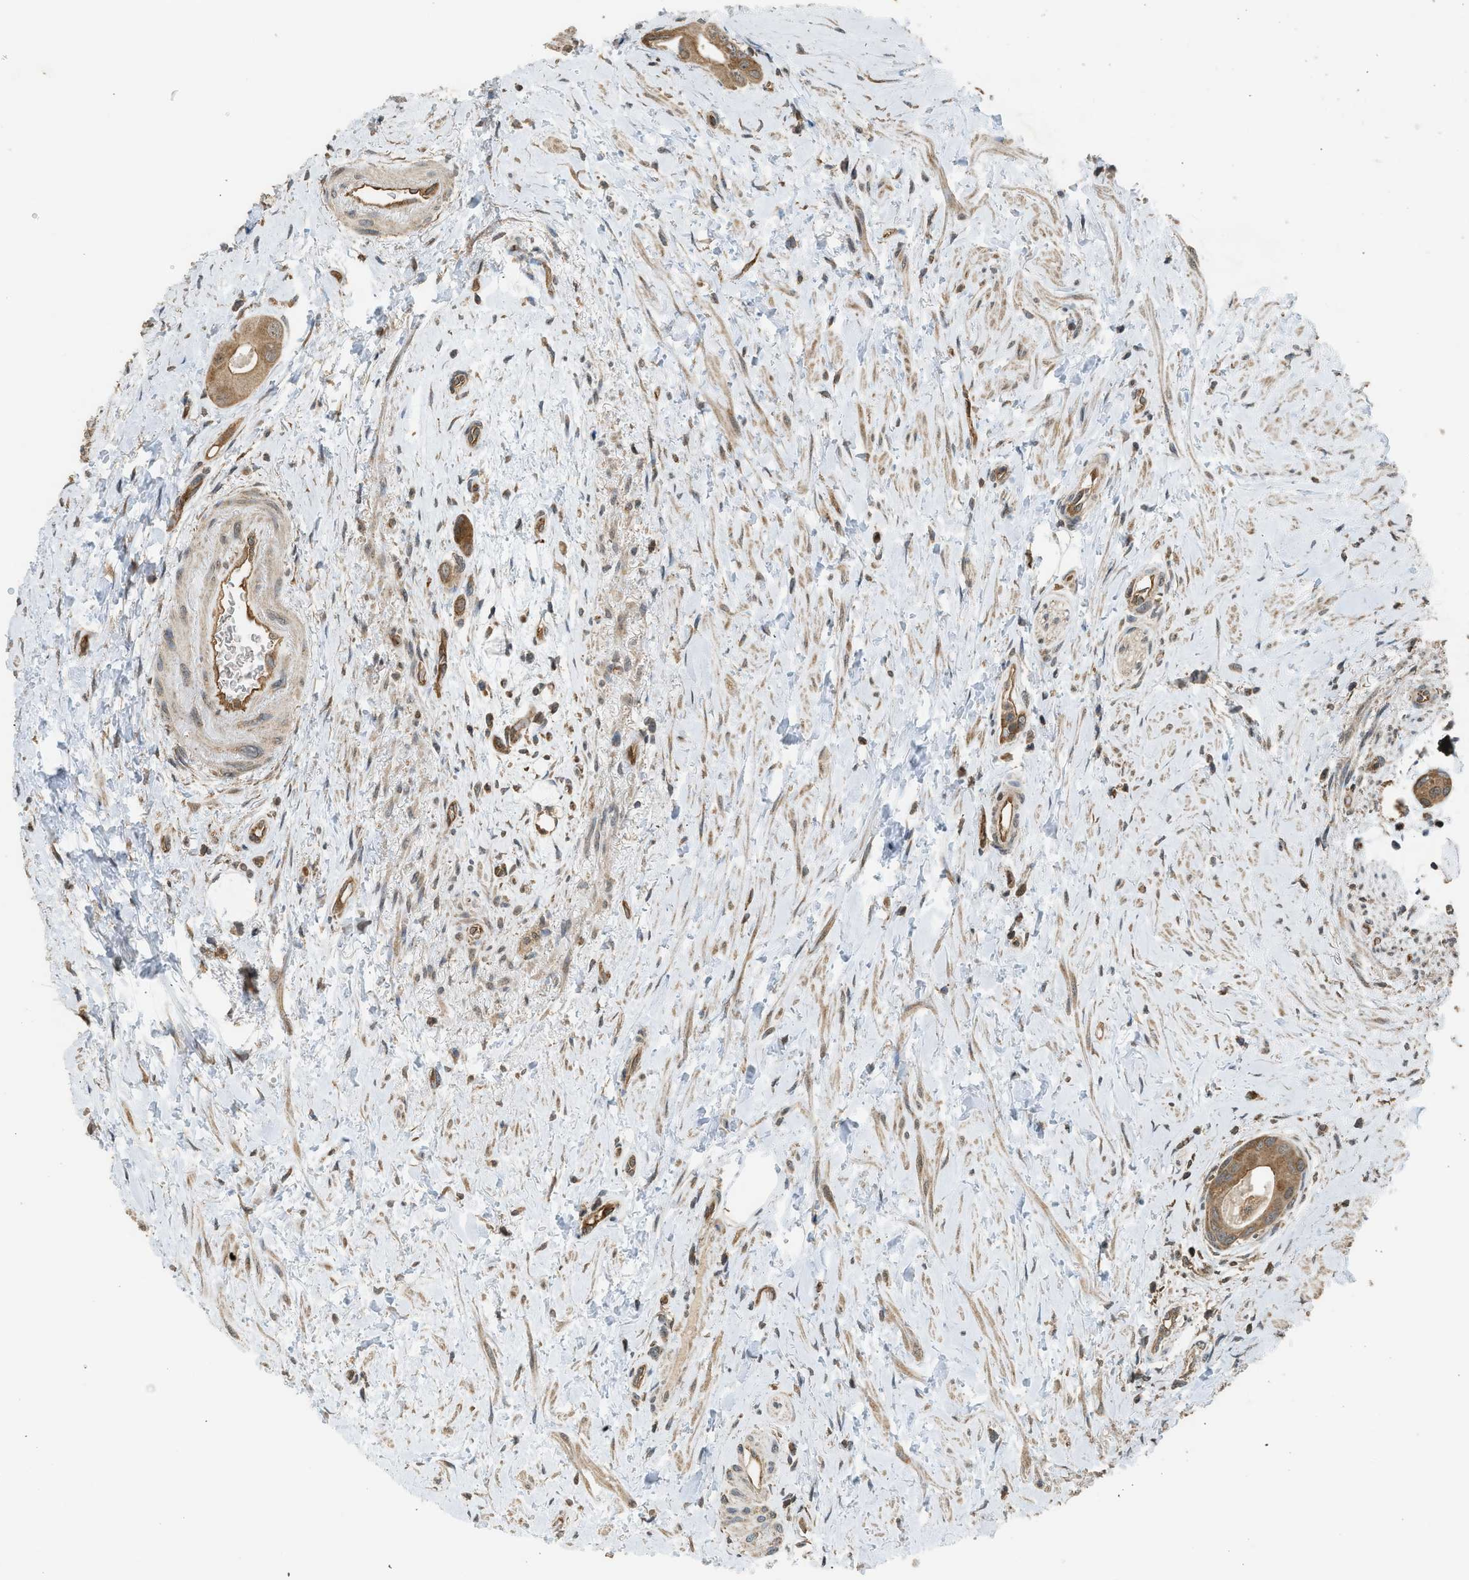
{"staining": {"intensity": "moderate", "quantity": ">75%", "location": "cytoplasmic/membranous"}, "tissue": "colorectal cancer", "cell_type": "Tumor cells", "image_type": "cancer", "snomed": [{"axis": "morphology", "description": "Adenocarcinoma, NOS"}, {"axis": "topography", "description": "Rectum"}], "caption": "An IHC photomicrograph of tumor tissue is shown. Protein staining in brown shows moderate cytoplasmic/membranous positivity in adenocarcinoma (colorectal) within tumor cells.", "gene": "HIP1R", "patient": {"sex": "male", "age": 51}}